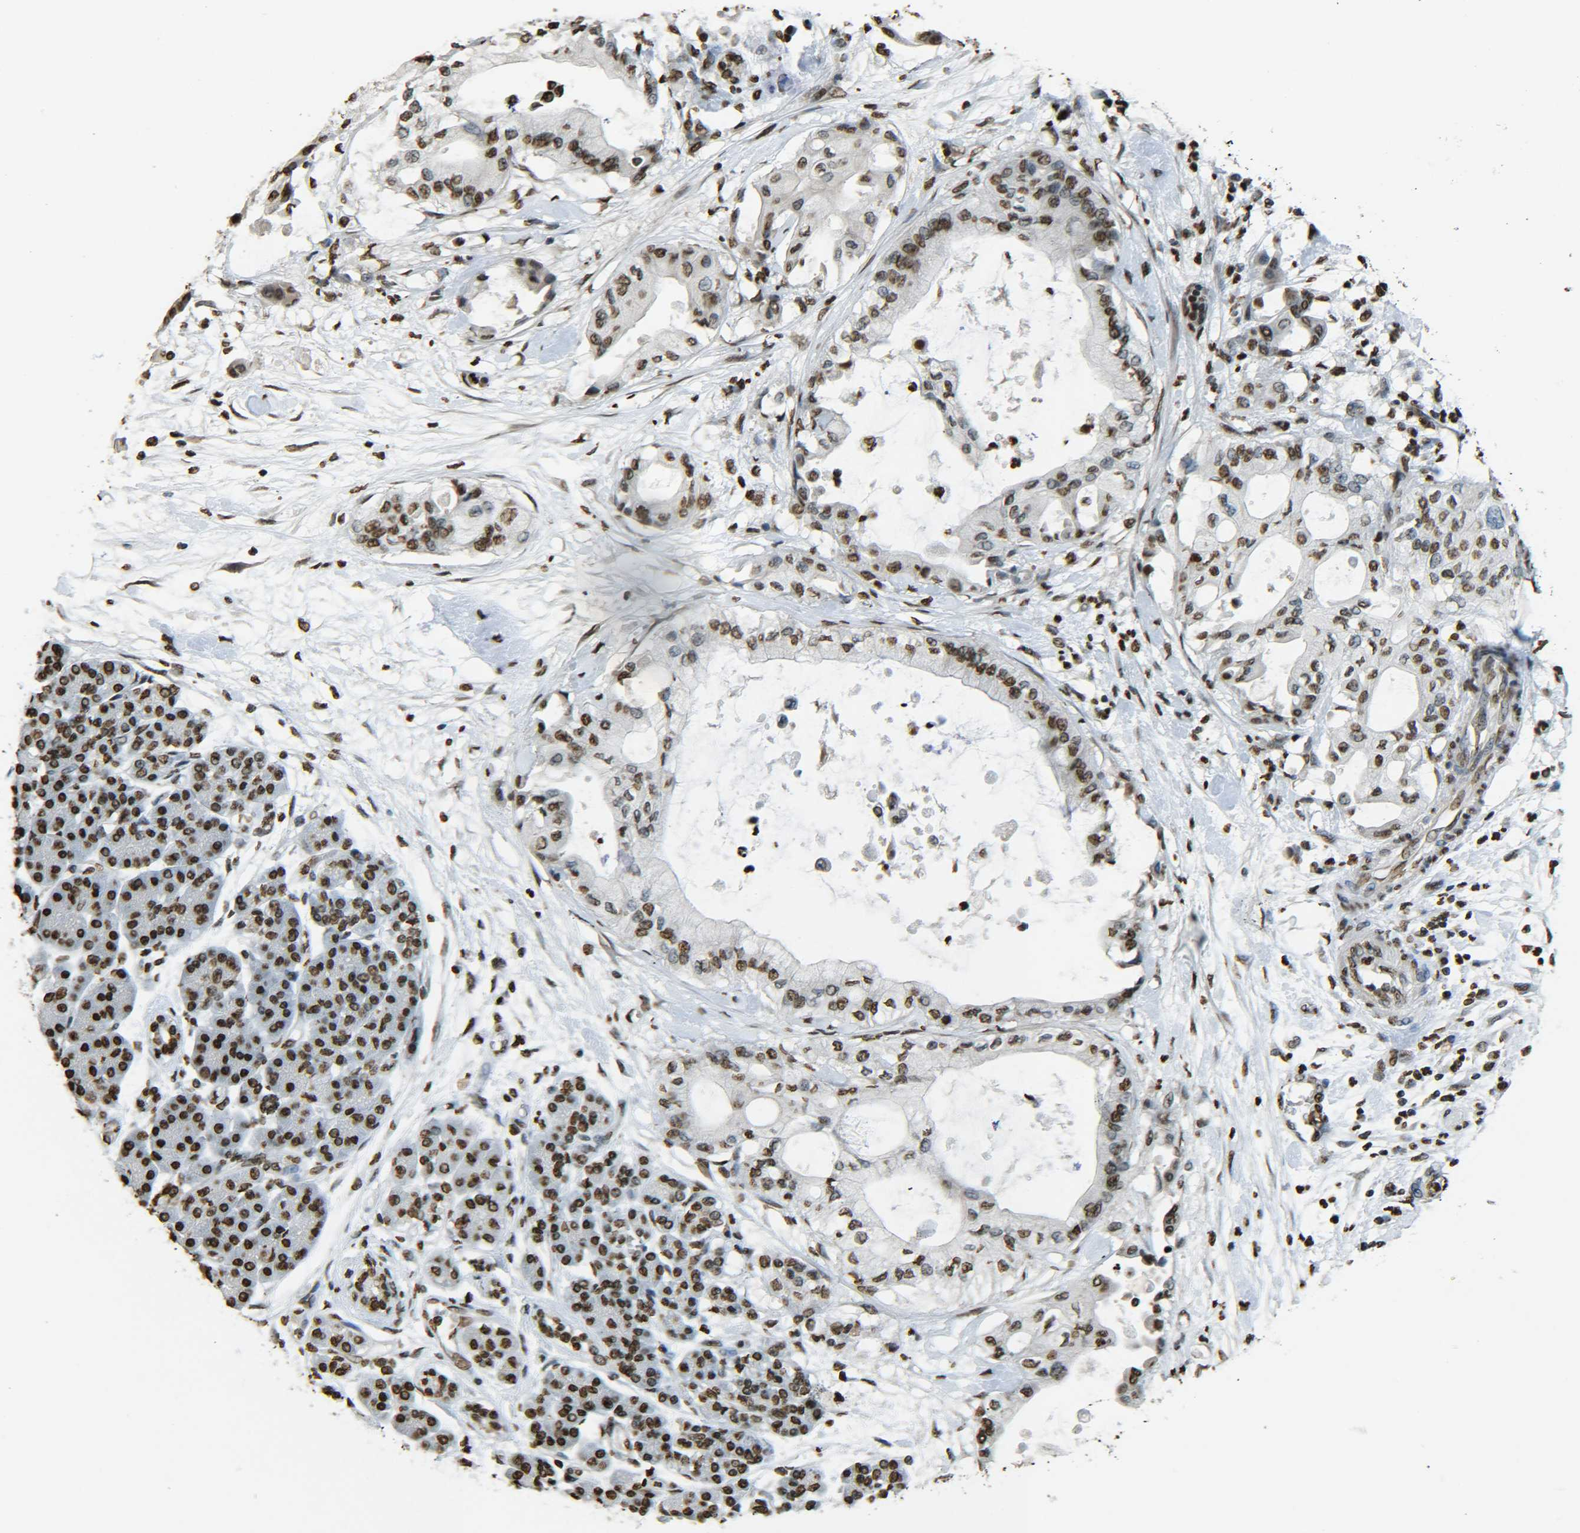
{"staining": {"intensity": "moderate", "quantity": ">75%", "location": "nuclear"}, "tissue": "pancreatic cancer", "cell_type": "Tumor cells", "image_type": "cancer", "snomed": [{"axis": "morphology", "description": "Adenocarcinoma, NOS"}, {"axis": "morphology", "description": "Adenocarcinoma, metastatic, NOS"}, {"axis": "topography", "description": "Lymph node"}, {"axis": "topography", "description": "Pancreas"}, {"axis": "topography", "description": "Duodenum"}], "caption": "Approximately >75% of tumor cells in pancreatic adenocarcinoma exhibit moderate nuclear protein positivity as visualized by brown immunohistochemical staining.", "gene": "H4C16", "patient": {"sex": "female", "age": 64}}